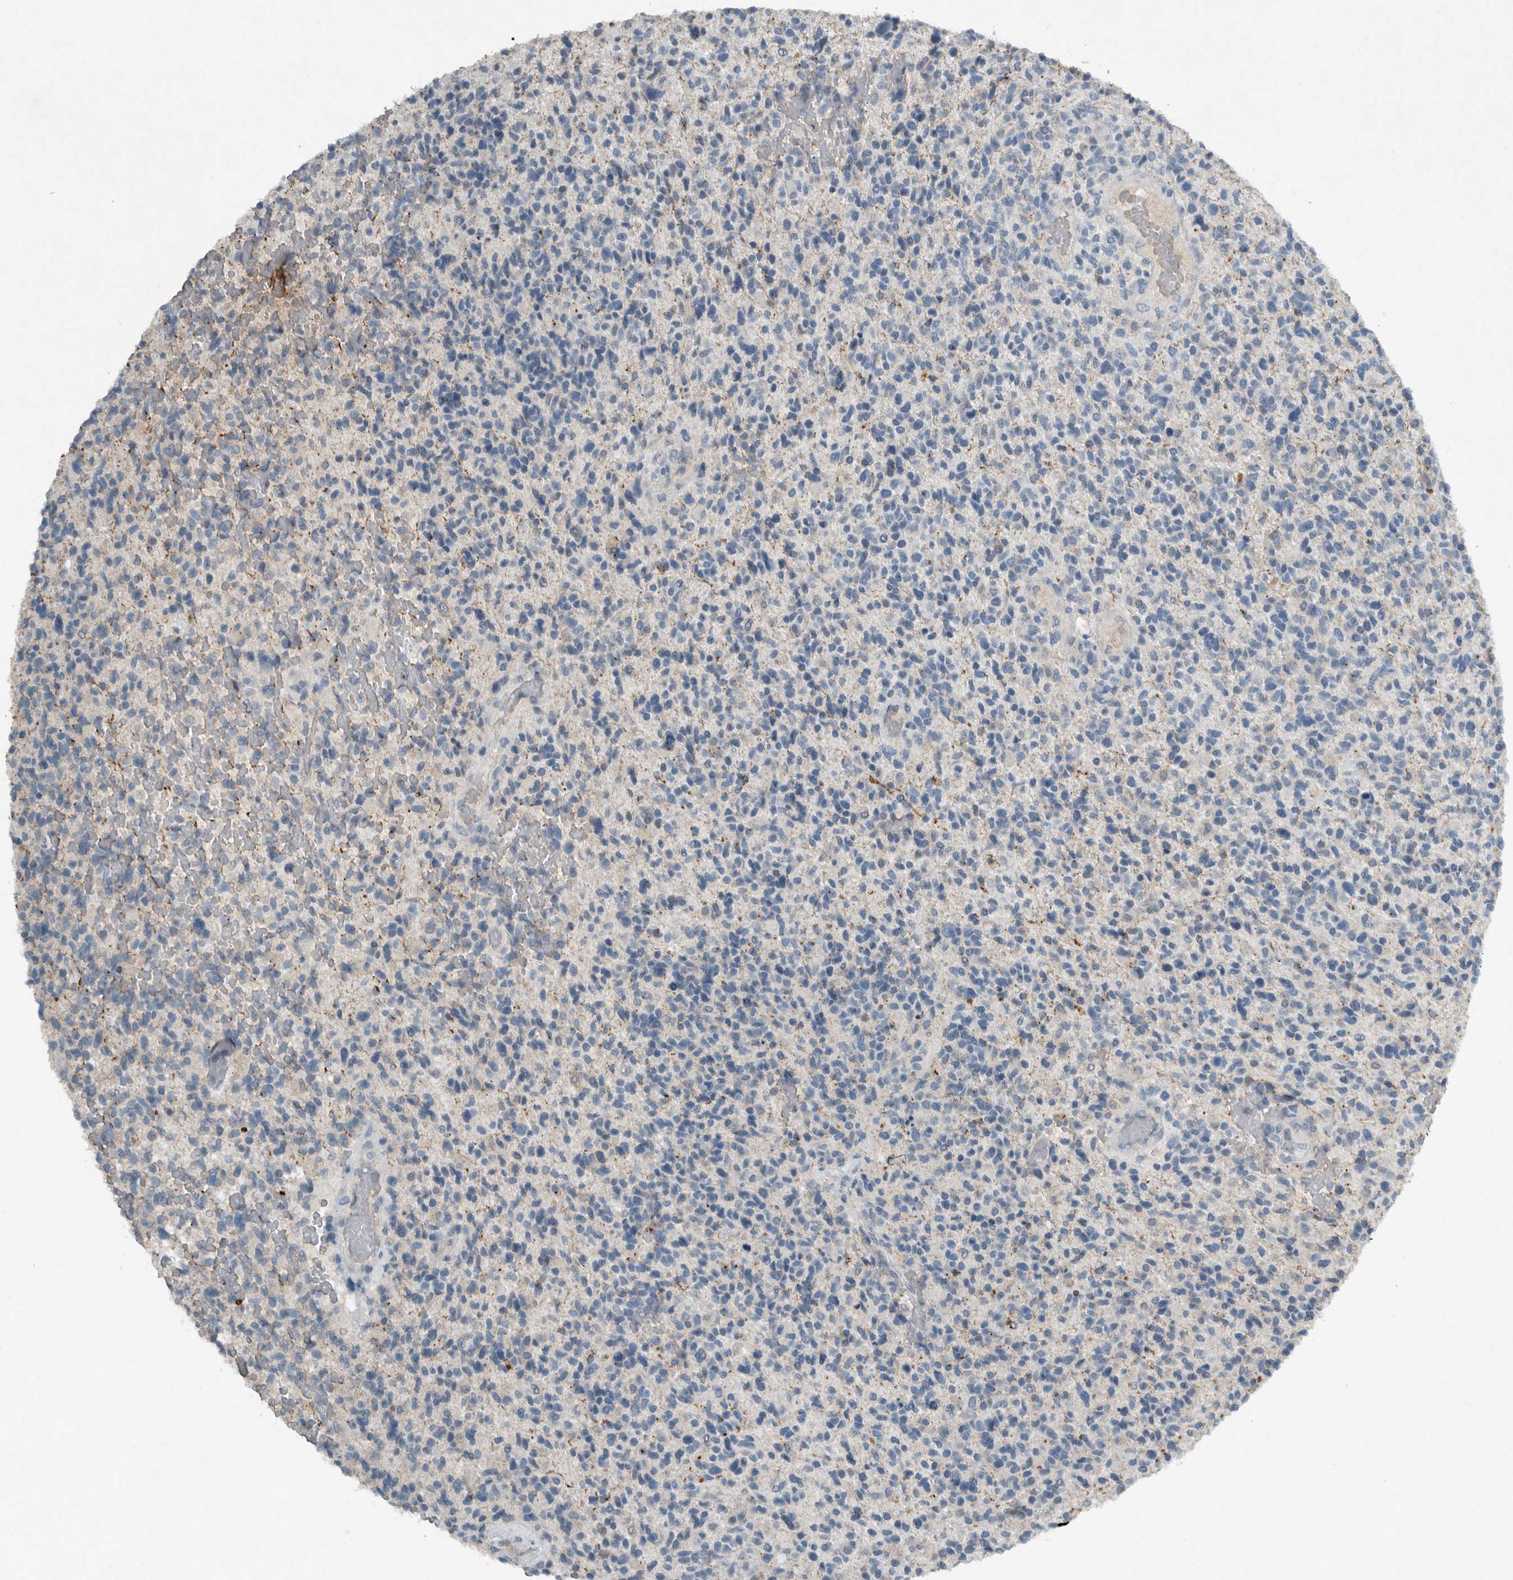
{"staining": {"intensity": "negative", "quantity": "none", "location": "none"}, "tissue": "glioma", "cell_type": "Tumor cells", "image_type": "cancer", "snomed": [{"axis": "morphology", "description": "Glioma, malignant, High grade"}, {"axis": "topography", "description": "Brain"}], "caption": "This micrograph is of malignant glioma (high-grade) stained with immunohistochemistry (IHC) to label a protein in brown with the nuclei are counter-stained blue. There is no staining in tumor cells. The staining was performed using DAB to visualize the protein expression in brown, while the nuclei were stained in blue with hematoxylin (Magnification: 20x).", "gene": "IL20", "patient": {"sex": "male", "age": 72}}